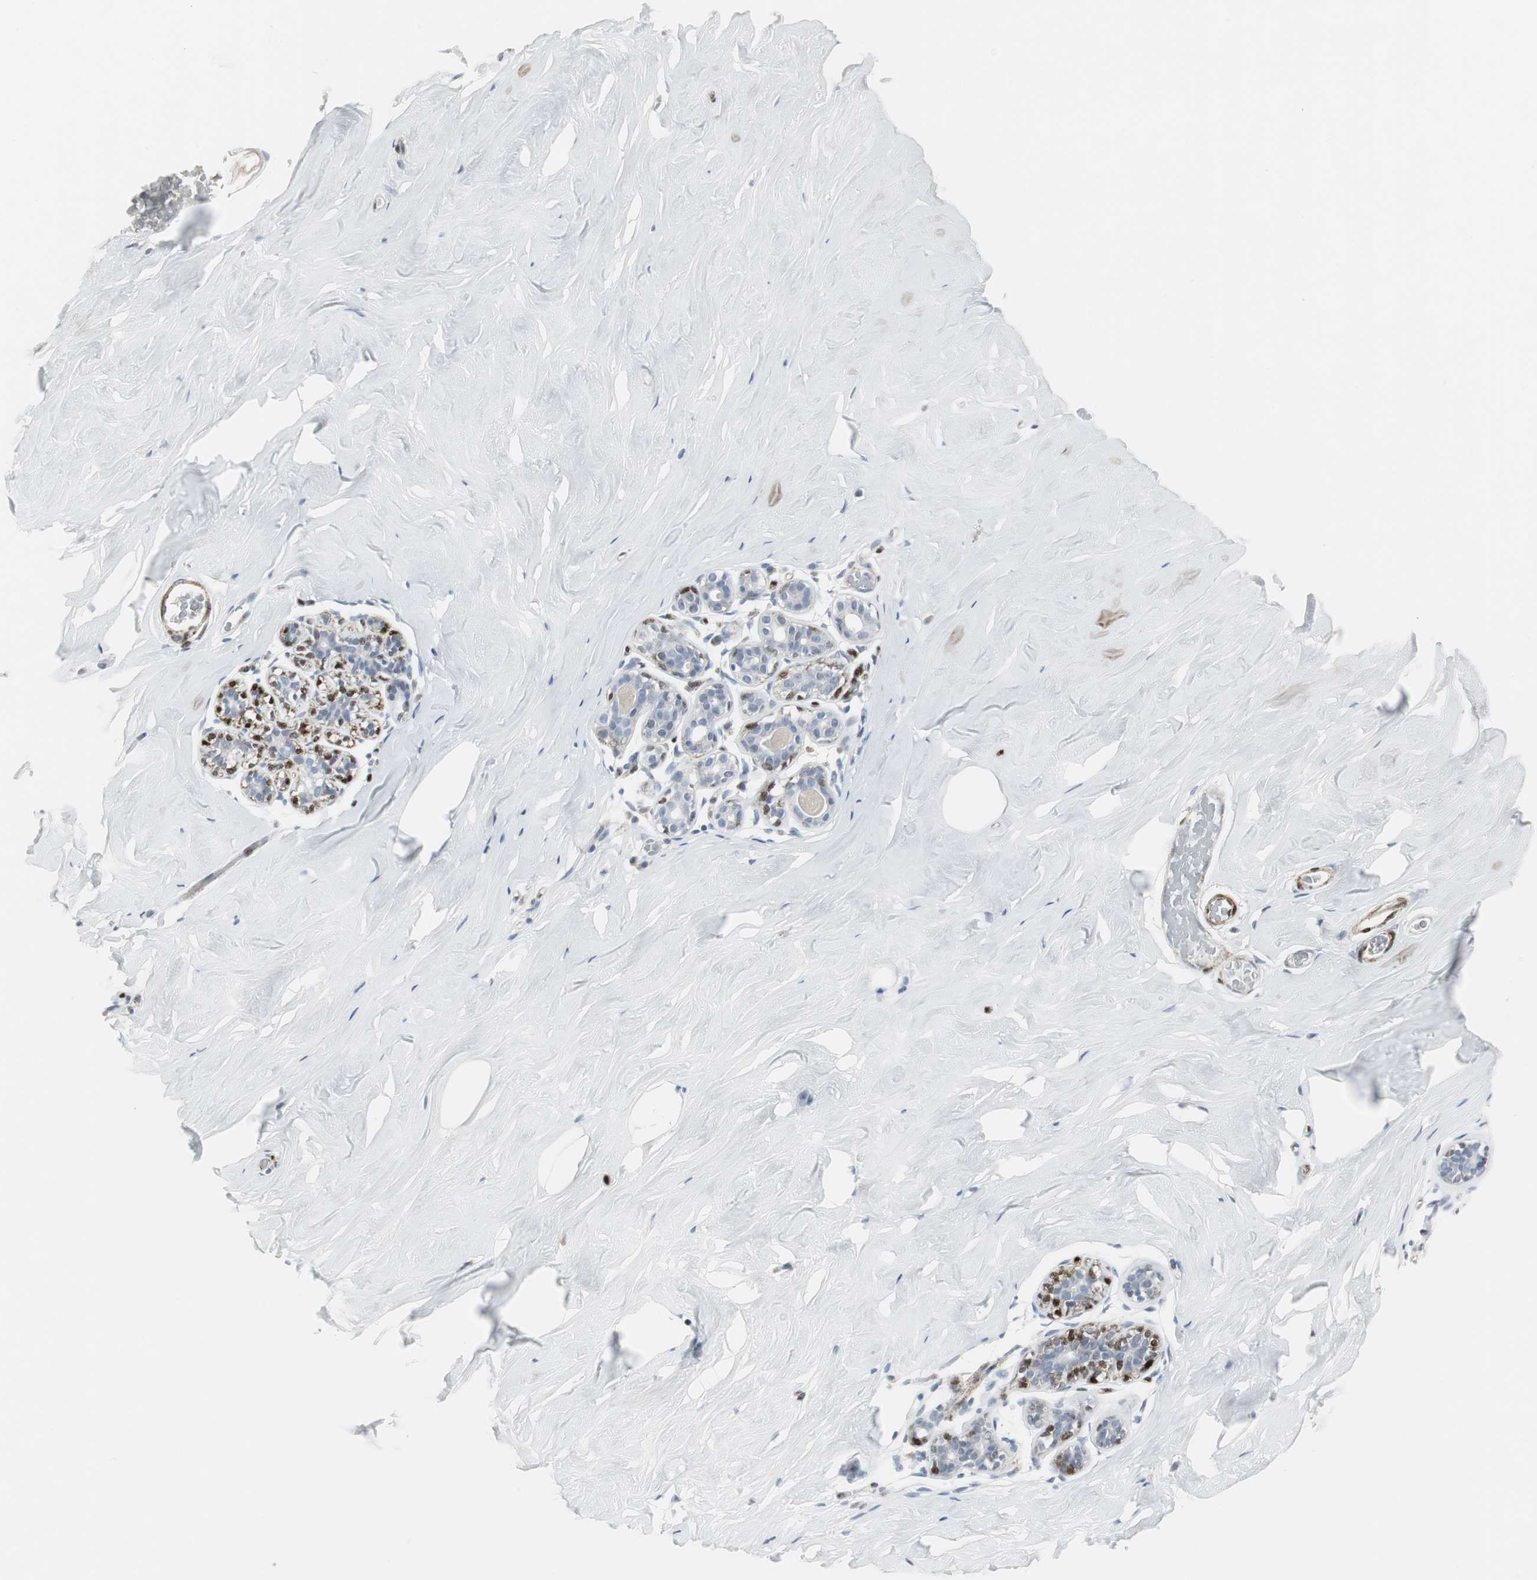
{"staining": {"intensity": "negative", "quantity": "none", "location": "none"}, "tissue": "breast", "cell_type": "Glandular cells", "image_type": "normal", "snomed": [{"axis": "morphology", "description": "Normal tissue, NOS"}, {"axis": "topography", "description": "Breast"}], "caption": "There is no significant staining in glandular cells of breast. The staining was performed using DAB (3,3'-diaminobenzidine) to visualize the protein expression in brown, while the nuclei were stained in blue with hematoxylin (Magnification: 20x).", "gene": "PPP1R14A", "patient": {"sex": "female", "age": 75}}